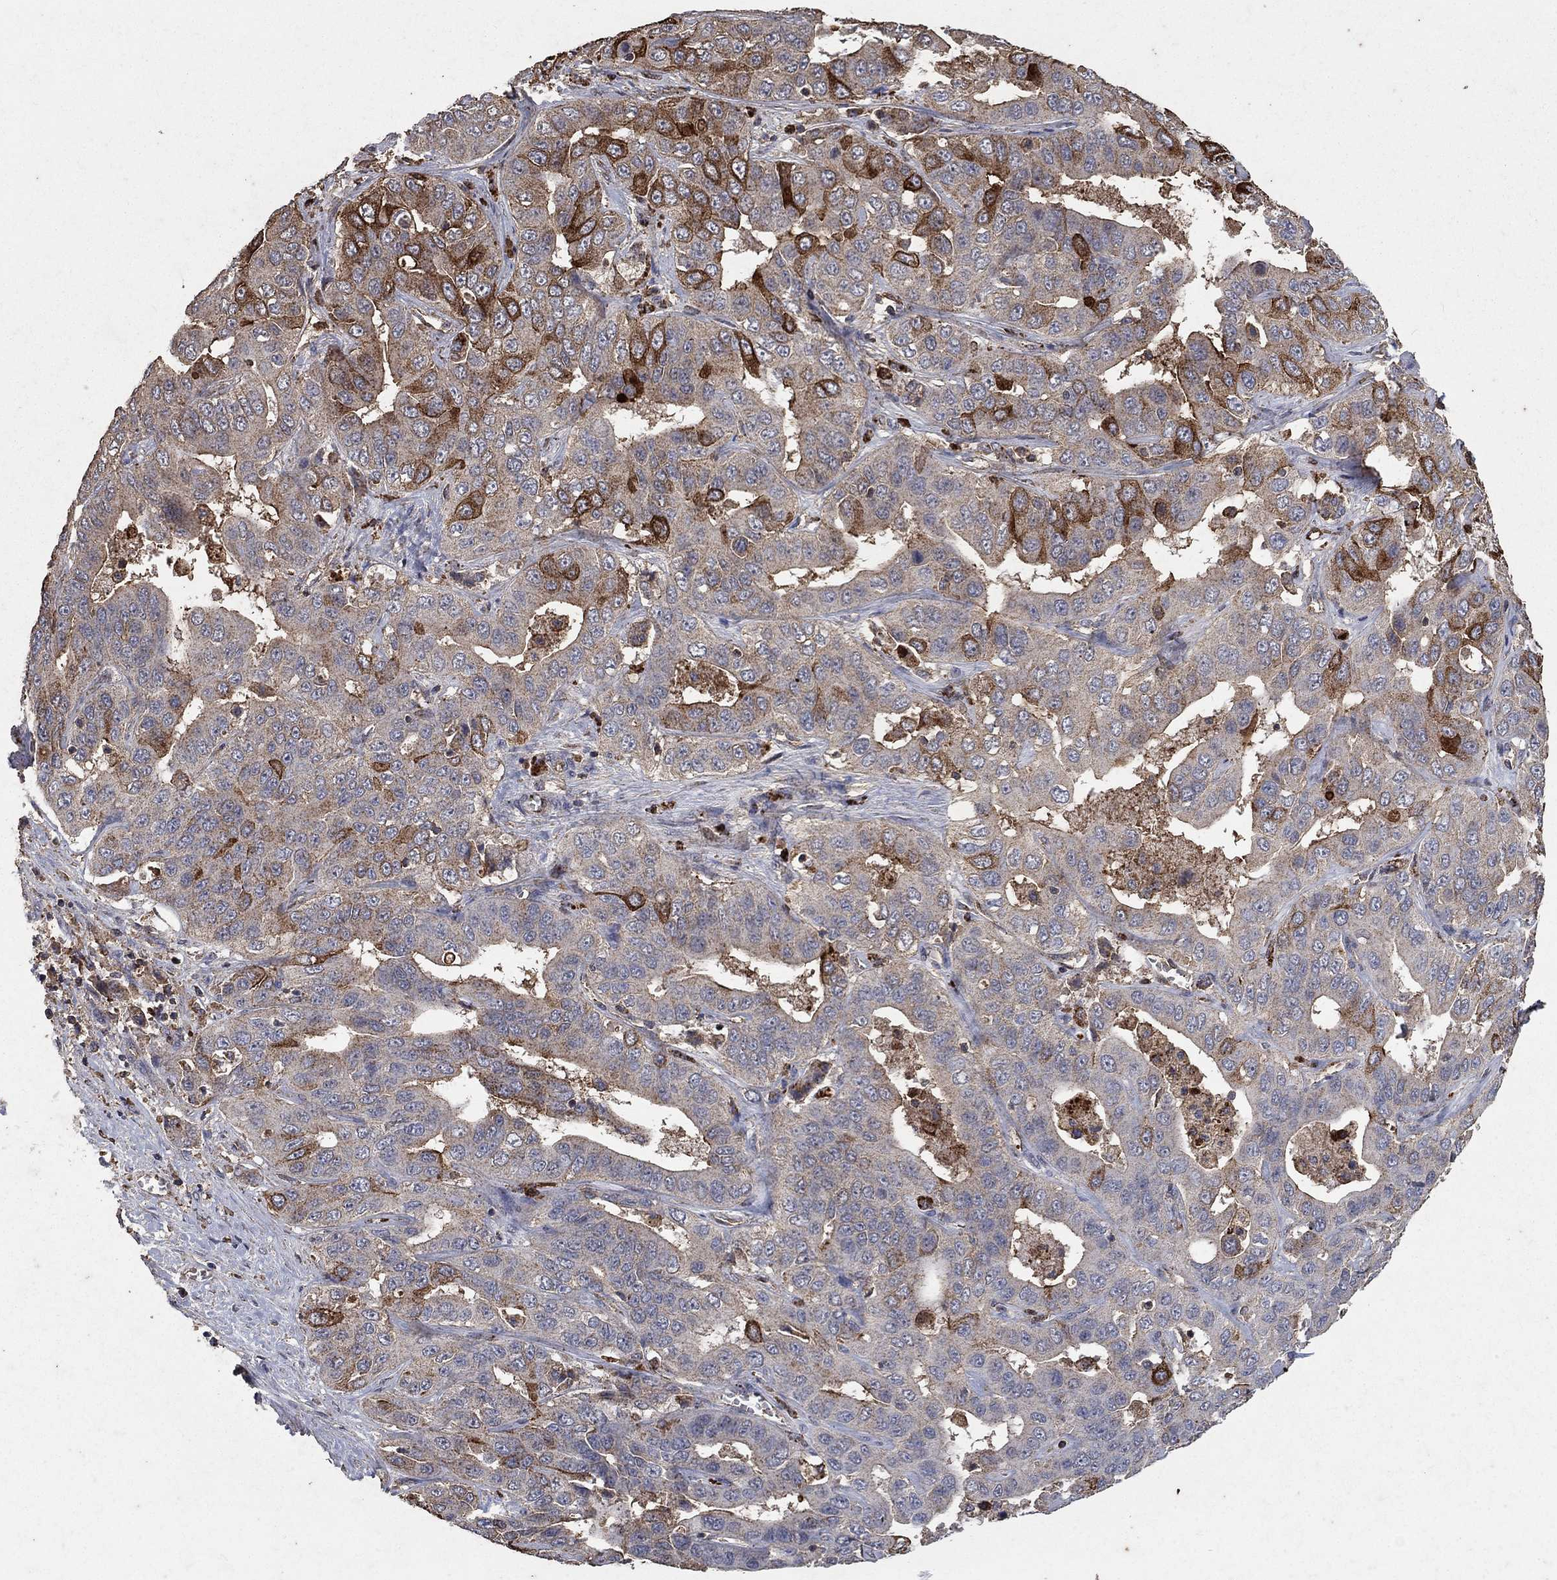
{"staining": {"intensity": "strong", "quantity": "<25%", "location": "cytoplasmic/membranous"}, "tissue": "liver cancer", "cell_type": "Tumor cells", "image_type": "cancer", "snomed": [{"axis": "morphology", "description": "Cholangiocarcinoma"}, {"axis": "topography", "description": "Liver"}], "caption": "Protein analysis of cholangiocarcinoma (liver) tissue demonstrates strong cytoplasmic/membranous staining in approximately <25% of tumor cells.", "gene": "CD24", "patient": {"sex": "female", "age": 52}}